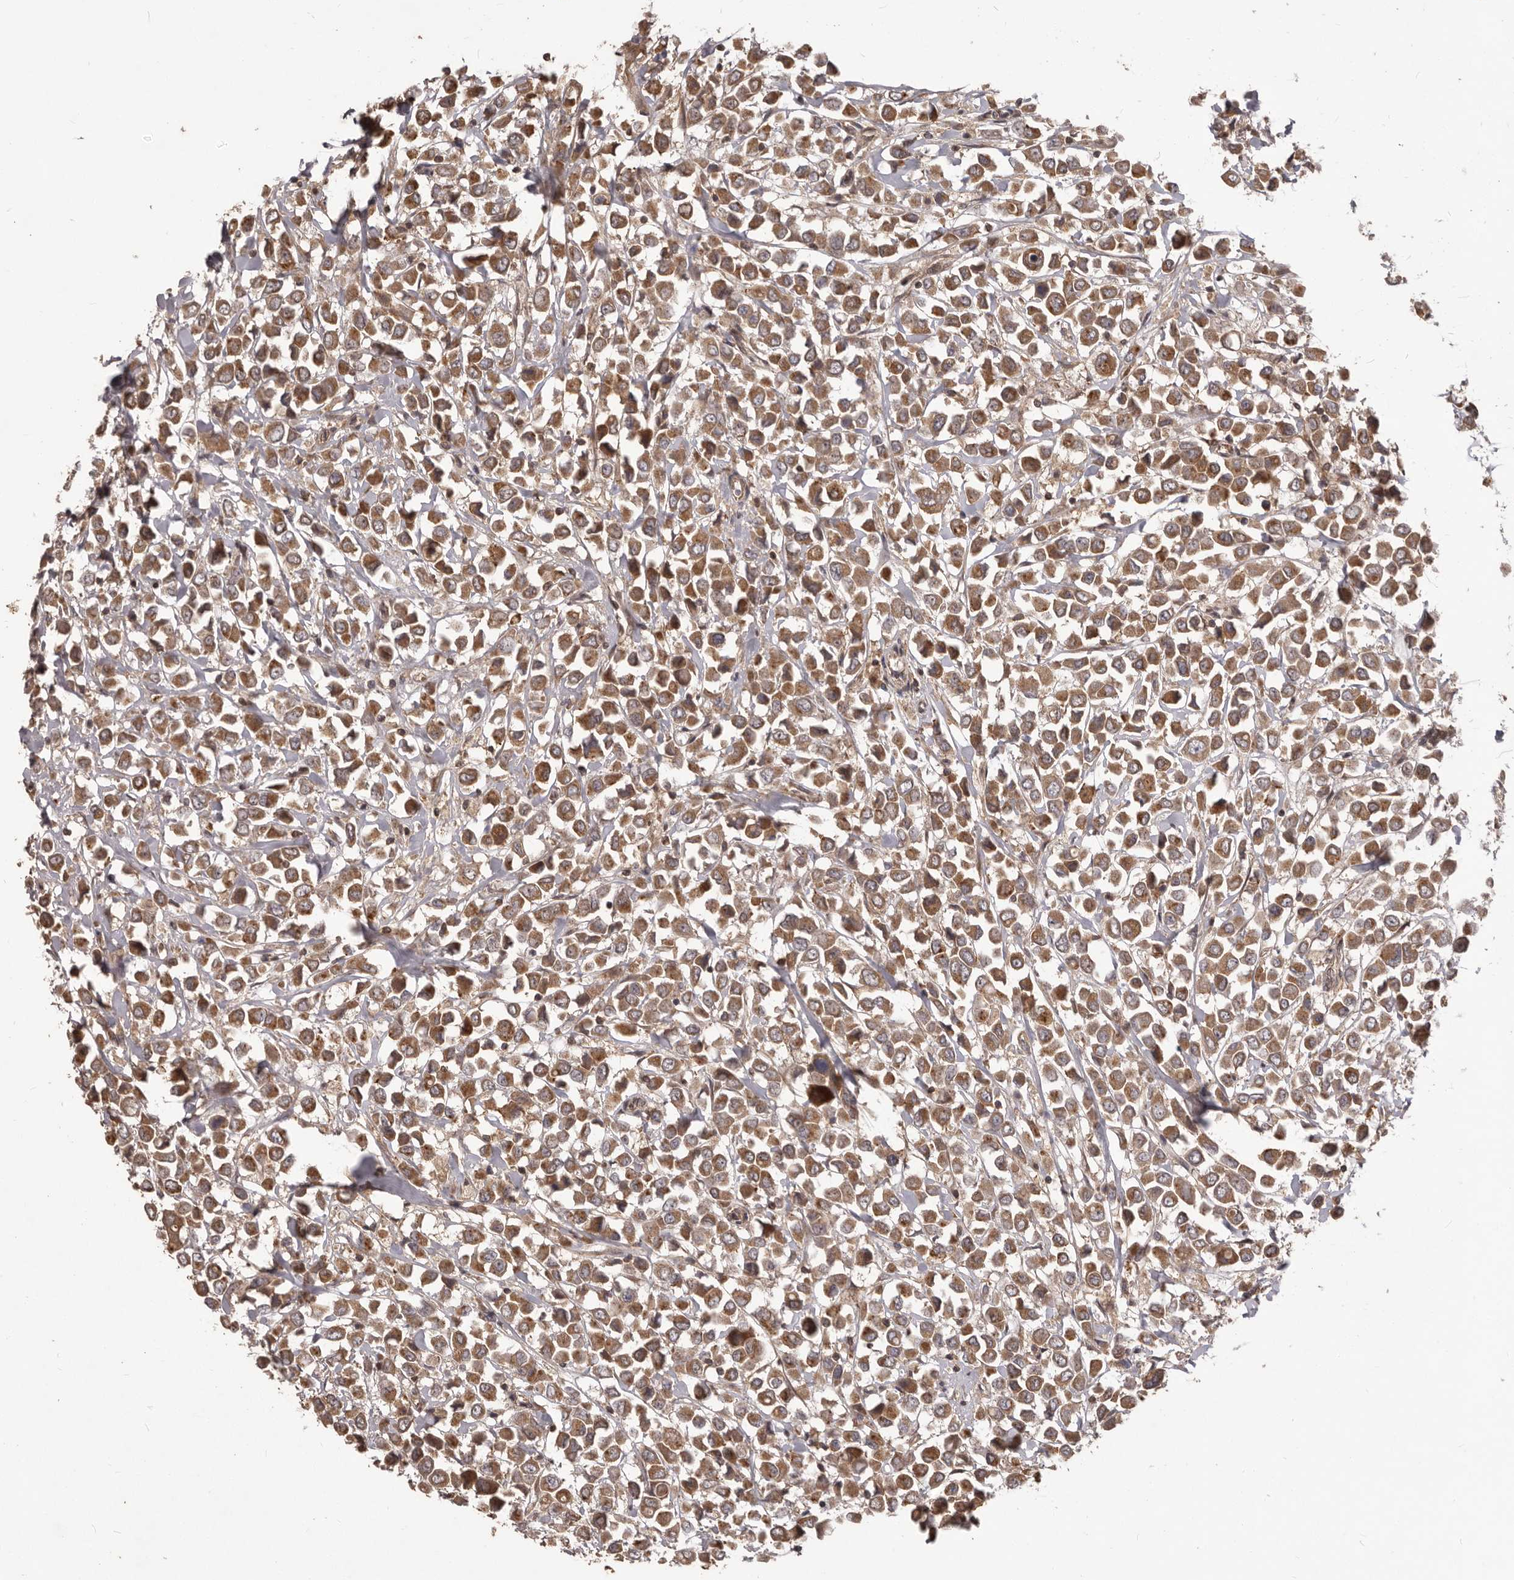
{"staining": {"intensity": "moderate", "quantity": ">75%", "location": "cytoplasmic/membranous"}, "tissue": "breast cancer", "cell_type": "Tumor cells", "image_type": "cancer", "snomed": [{"axis": "morphology", "description": "Duct carcinoma"}, {"axis": "topography", "description": "Breast"}], "caption": "Human intraductal carcinoma (breast) stained with a brown dye demonstrates moderate cytoplasmic/membranous positive expression in about >75% of tumor cells.", "gene": "MTO1", "patient": {"sex": "female", "age": 61}}